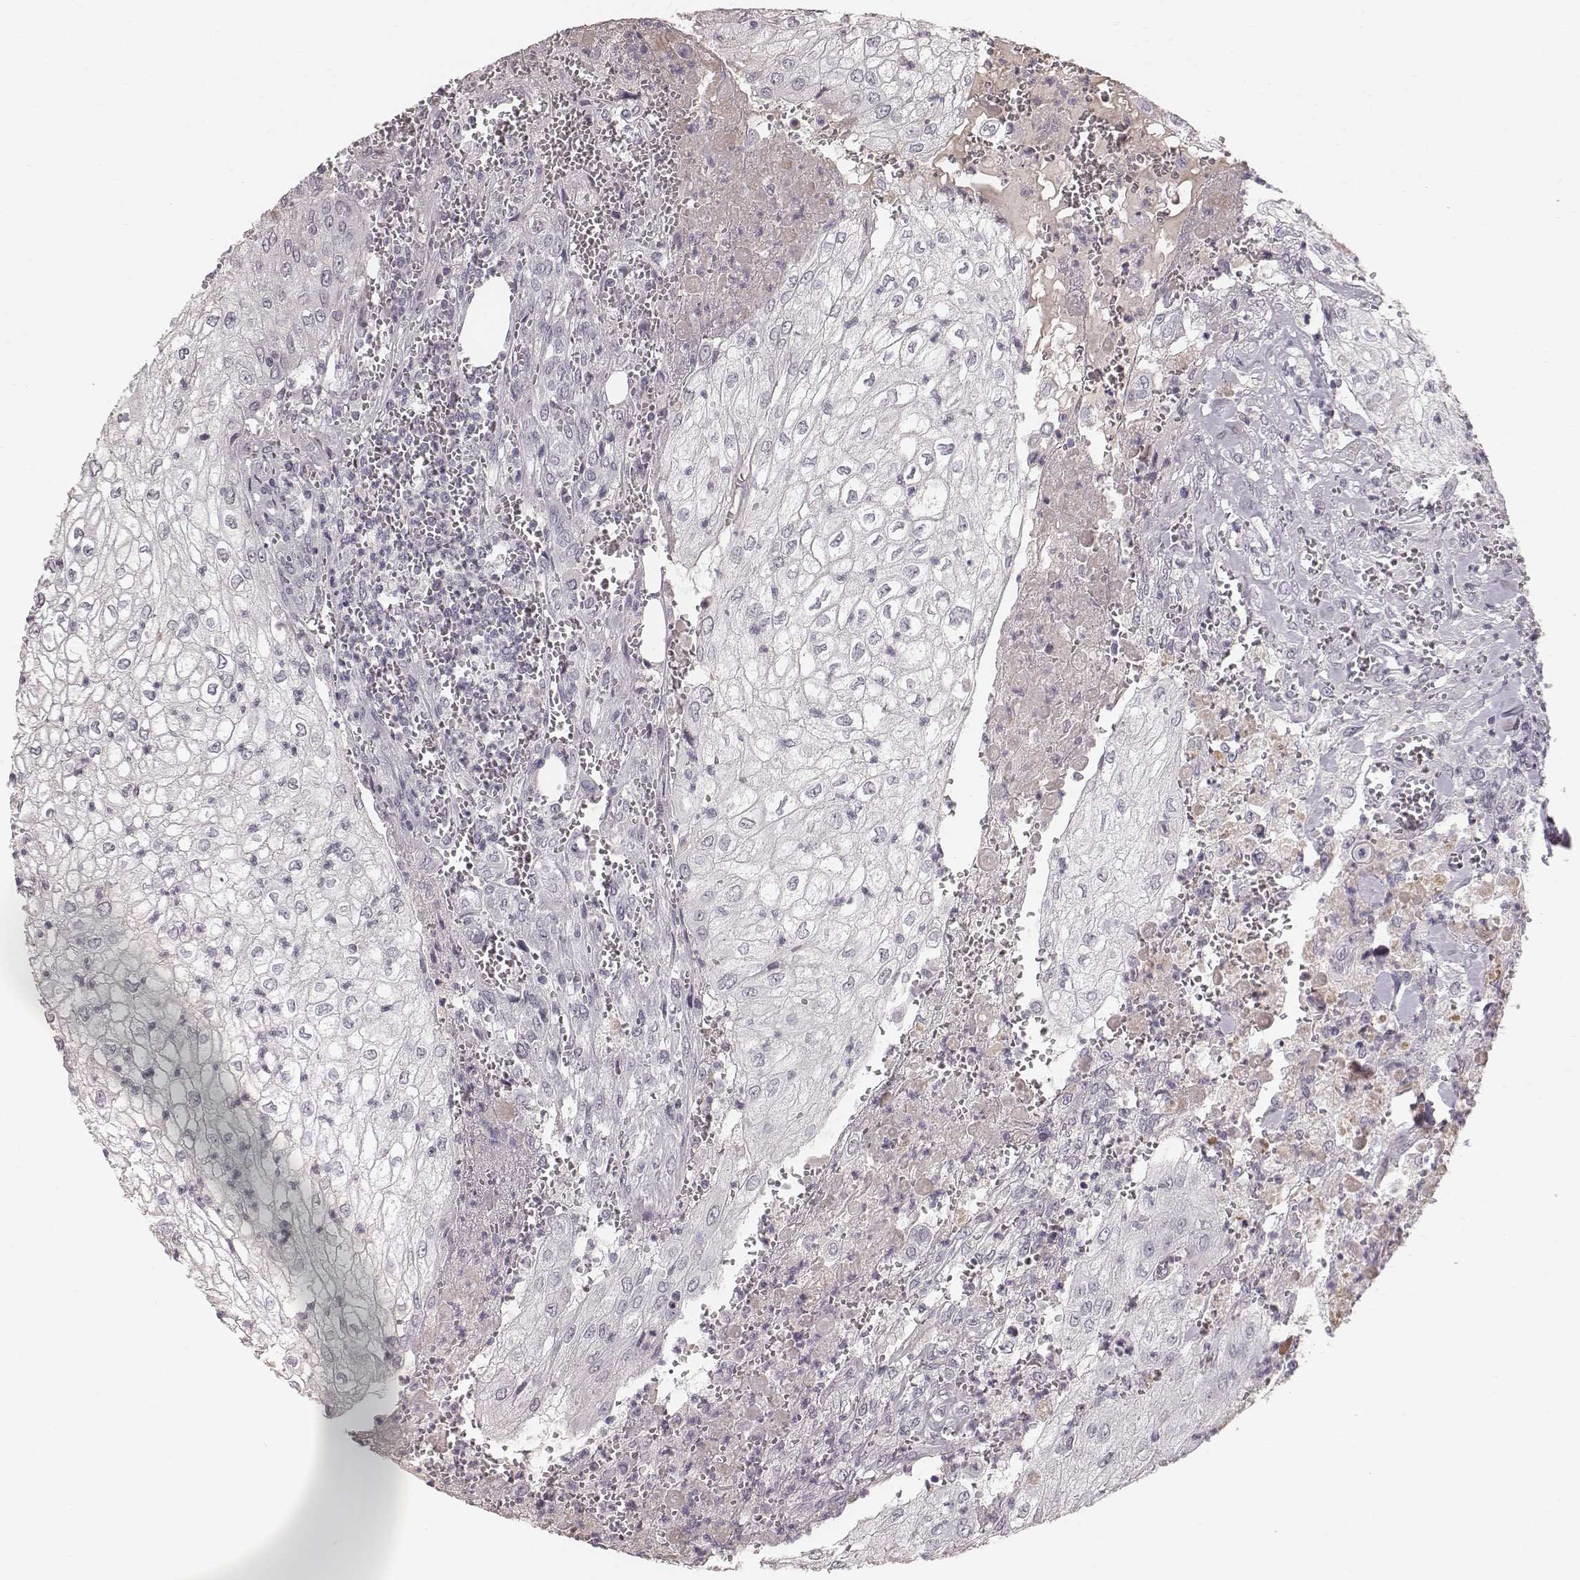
{"staining": {"intensity": "negative", "quantity": "none", "location": "none"}, "tissue": "urothelial cancer", "cell_type": "Tumor cells", "image_type": "cancer", "snomed": [{"axis": "morphology", "description": "Urothelial carcinoma, High grade"}, {"axis": "topography", "description": "Urinary bladder"}], "caption": "Tumor cells are negative for brown protein staining in urothelial cancer. (Immunohistochemistry, brightfield microscopy, high magnification).", "gene": "CFTR", "patient": {"sex": "male", "age": 62}}